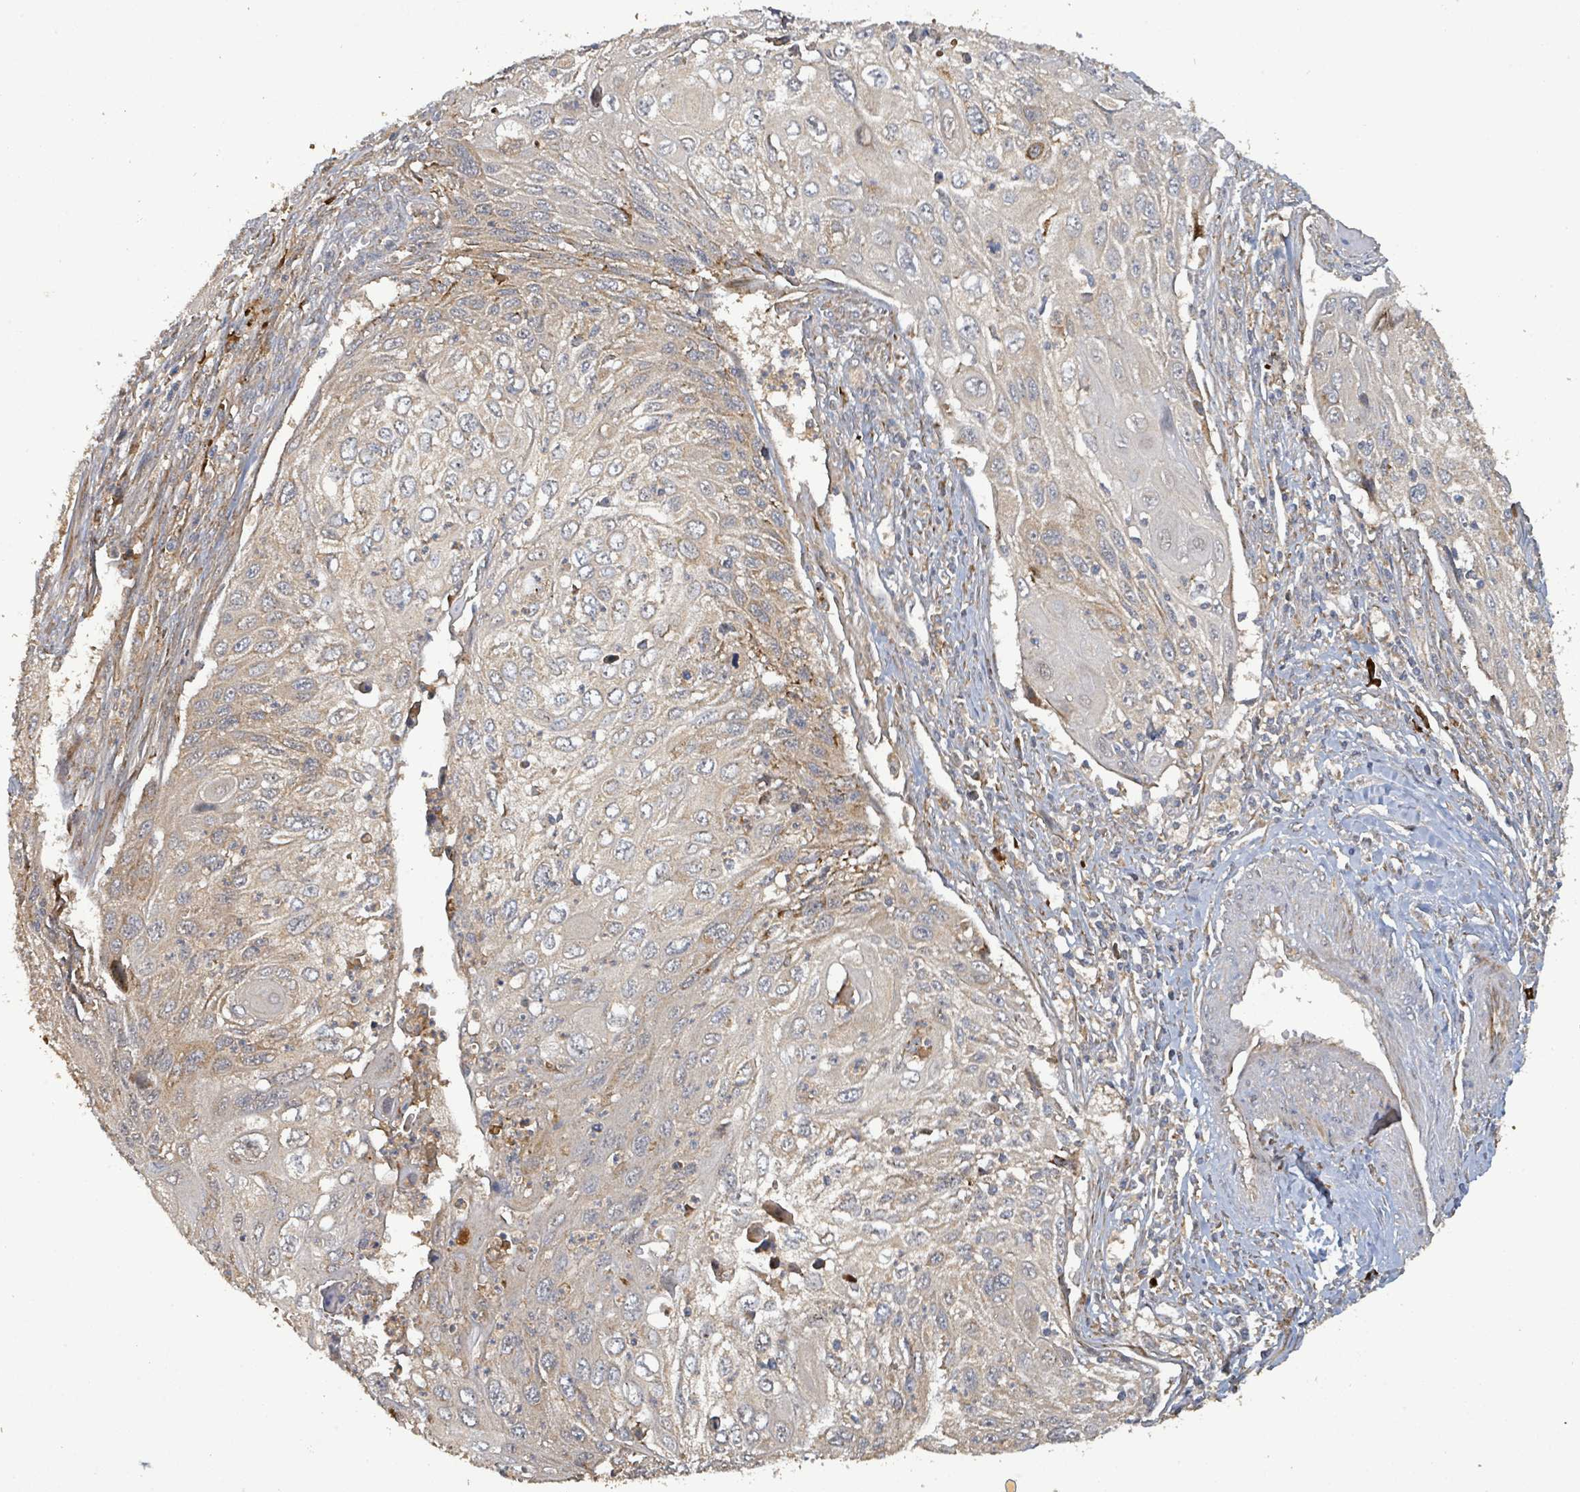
{"staining": {"intensity": "weak", "quantity": "<25%", "location": "cytoplasmic/membranous"}, "tissue": "cervical cancer", "cell_type": "Tumor cells", "image_type": "cancer", "snomed": [{"axis": "morphology", "description": "Squamous cell carcinoma, NOS"}, {"axis": "topography", "description": "Cervix"}], "caption": "The histopathology image exhibits no staining of tumor cells in cervical squamous cell carcinoma.", "gene": "STARD4", "patient": {"sex": "female", "age": 70}}